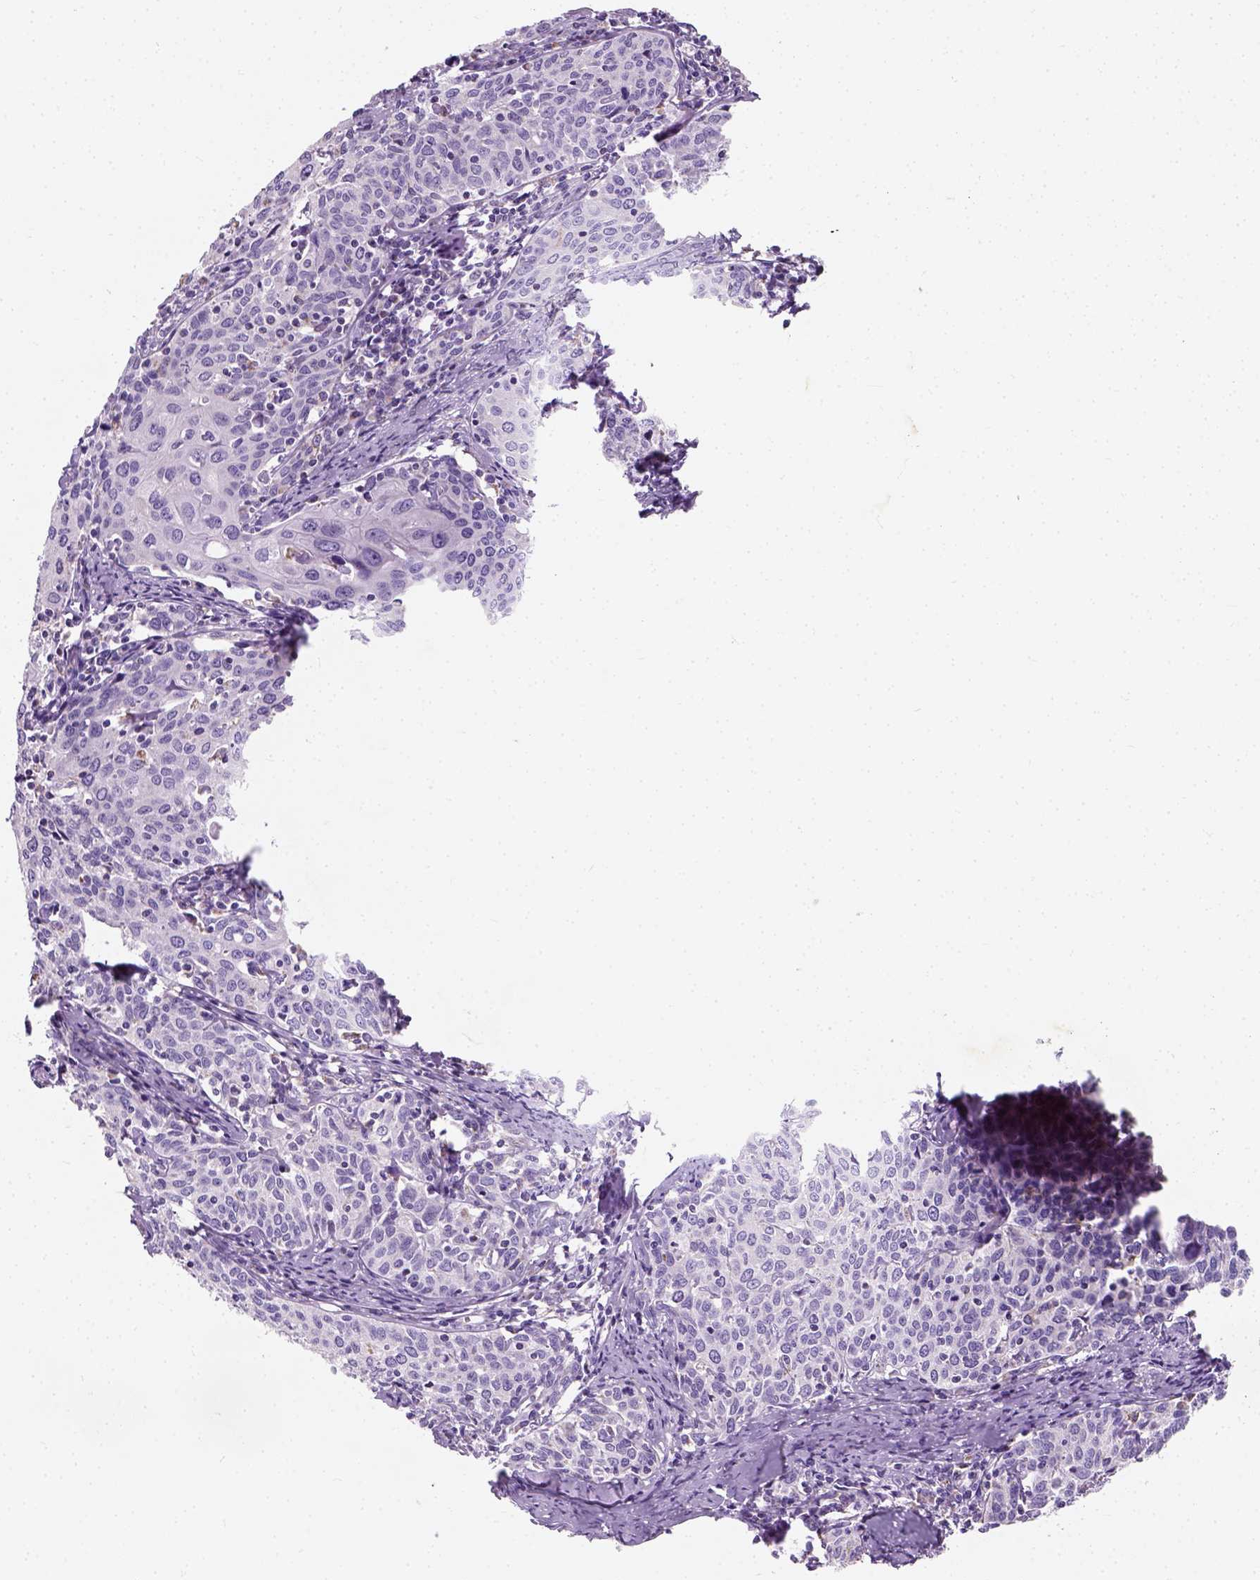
{"staining": {"intensity": "negative", "quantity": "none", "location": "none"}, "tissue": "cervical cancer", "cell_type": "Tumor cells", "image_type": "cancer", "snomed": [{"axis": "morphology", "description": "Squamous cell carcinoma, NOS"}, {"axis": "topography", "description": "Cervix"}], "caption": "Human squamous cell carcinoma (cervical) stained for a protein using IHC displays no expression in tumor cells.", "gene": "CHODL", "patient": {"sex": "female", "age": 62}}